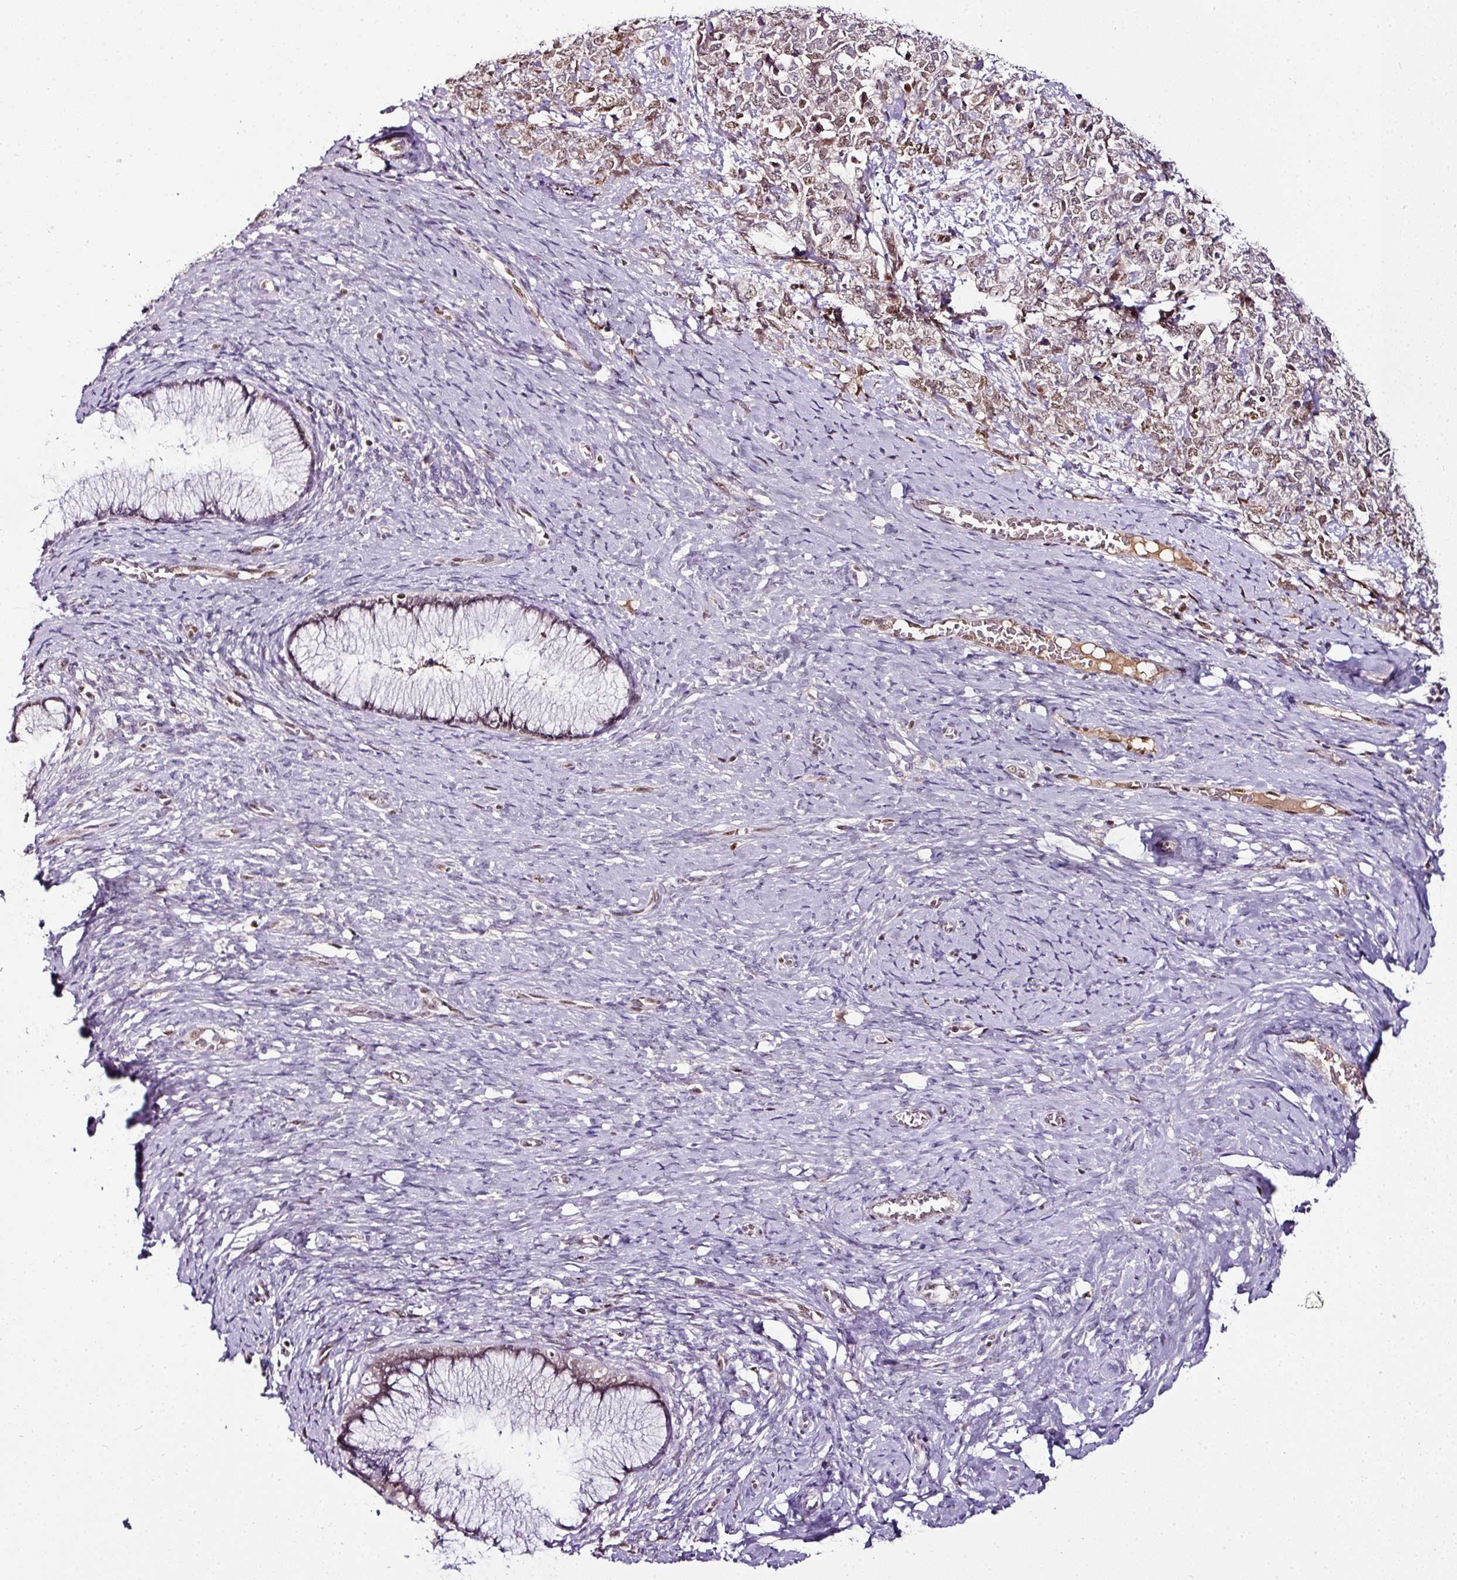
{"staining": {"intensity": "weak", "quantity": "25%-75%", "location": "nuclear"}, "tissue": "cervical cancer", "cell_type": "Tumor cells", "image_type": "cancer", "snomed": [{"axis": "morphology", "description": "Squamous cell carcinoma, NOS"}, {"axis": "topography", "description": "Cervix"}], "caption": "Cervical cancer stained for a protein (brown) shows weak nuclear positive expression in about 25%-75% of tumor cells.", "gene": "KLF16", "patient": {"sex": "female", "age": 63}}